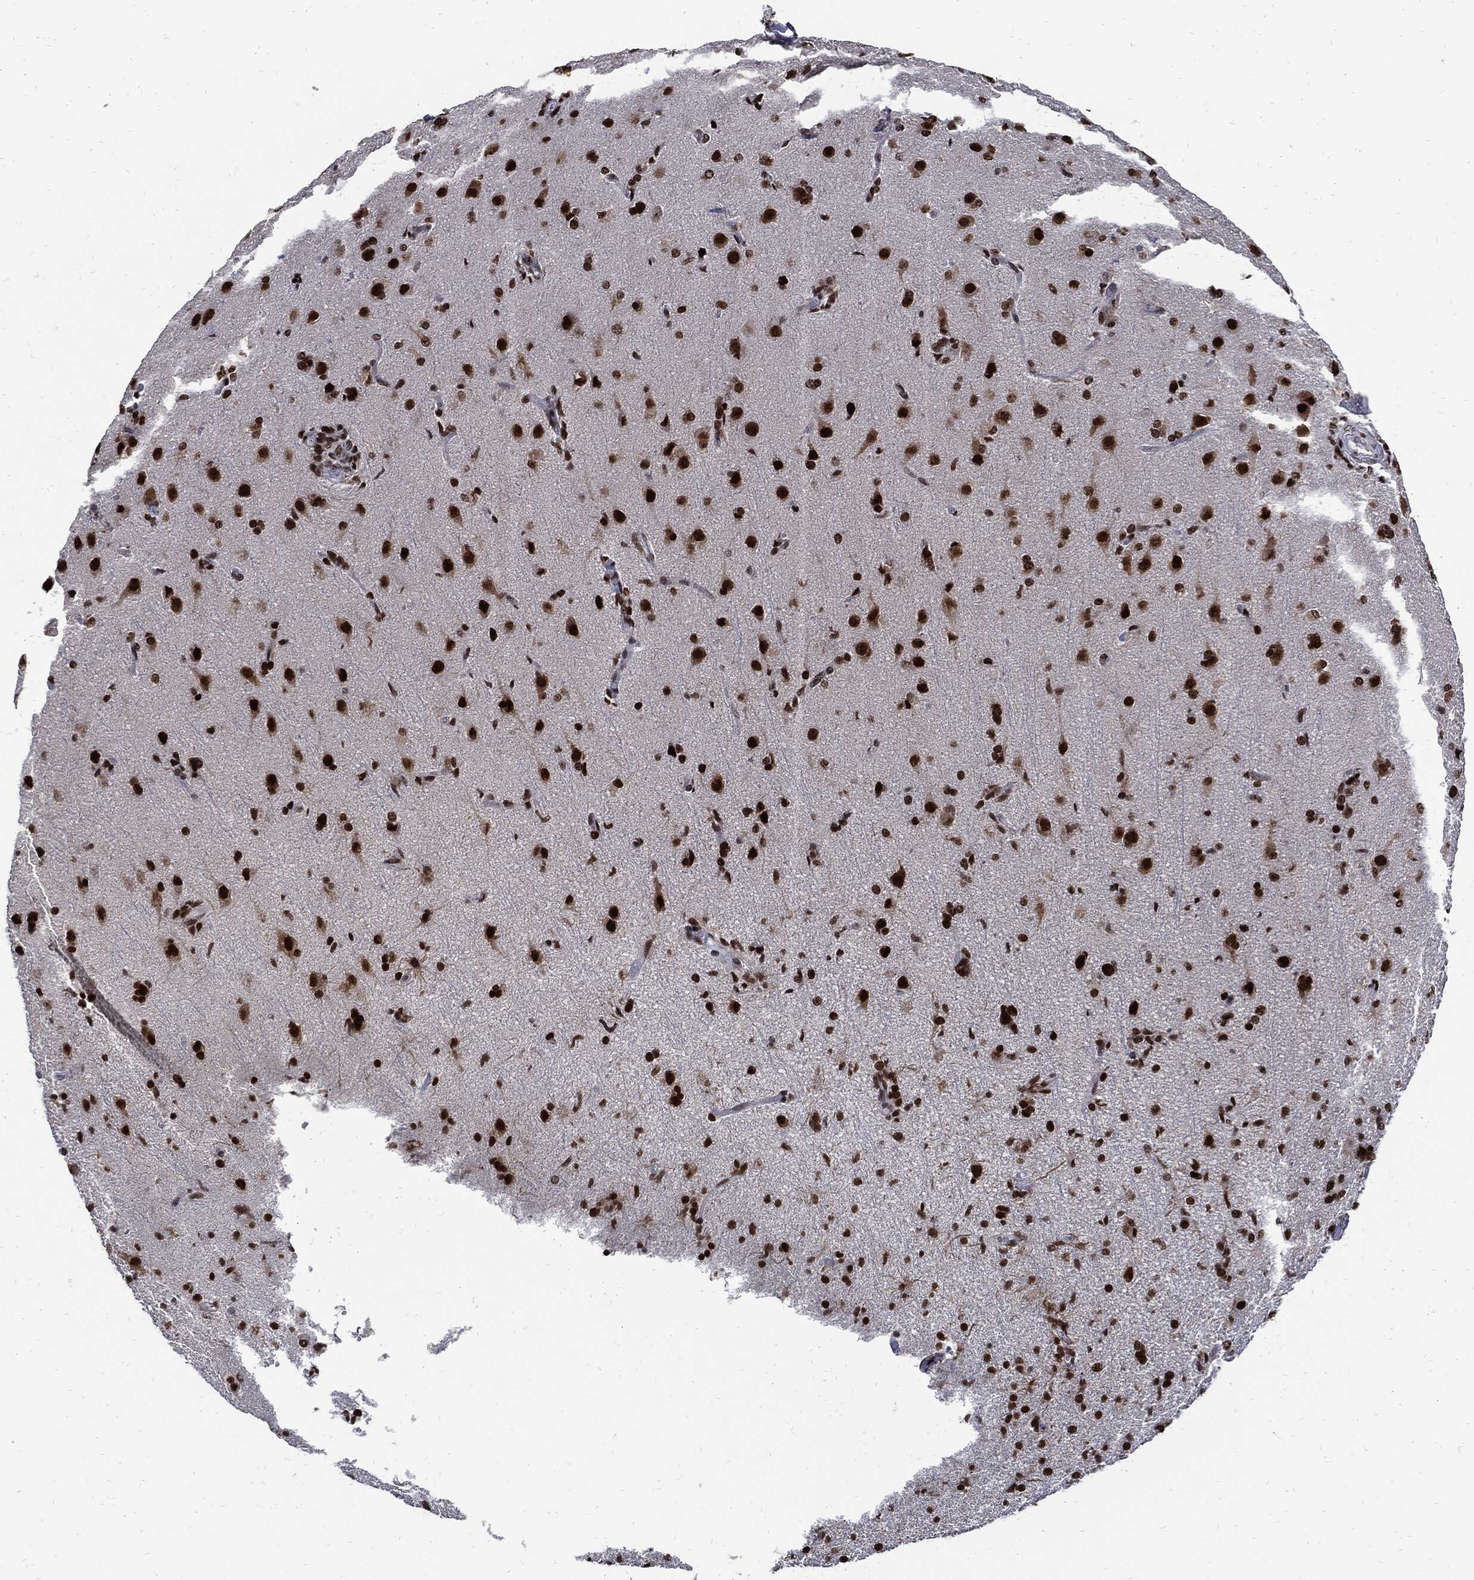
{"staining": {"intensity": "strong", "quantity": ">75%", "location": "nuclear"}, "tissue": "glioma", "cell_type": "Tumor cells", "image_type": "cancer", "snomed": [{"axis": "morphology", "description": "Glioma, malignant, High grade"}, {"axis": "topography", "description": "Brain"}], "caption": "Glioma was stained to show a protein in brown. There is high levels of strong nuclear staining in approximately >75% of tumor cells. Using DAB (brown) and hematoxylin (blue) stains, captured at high magnification using brightfield microscopy.", "gene": "TERF2", "patient": {"sex": "male", "age": 68}}